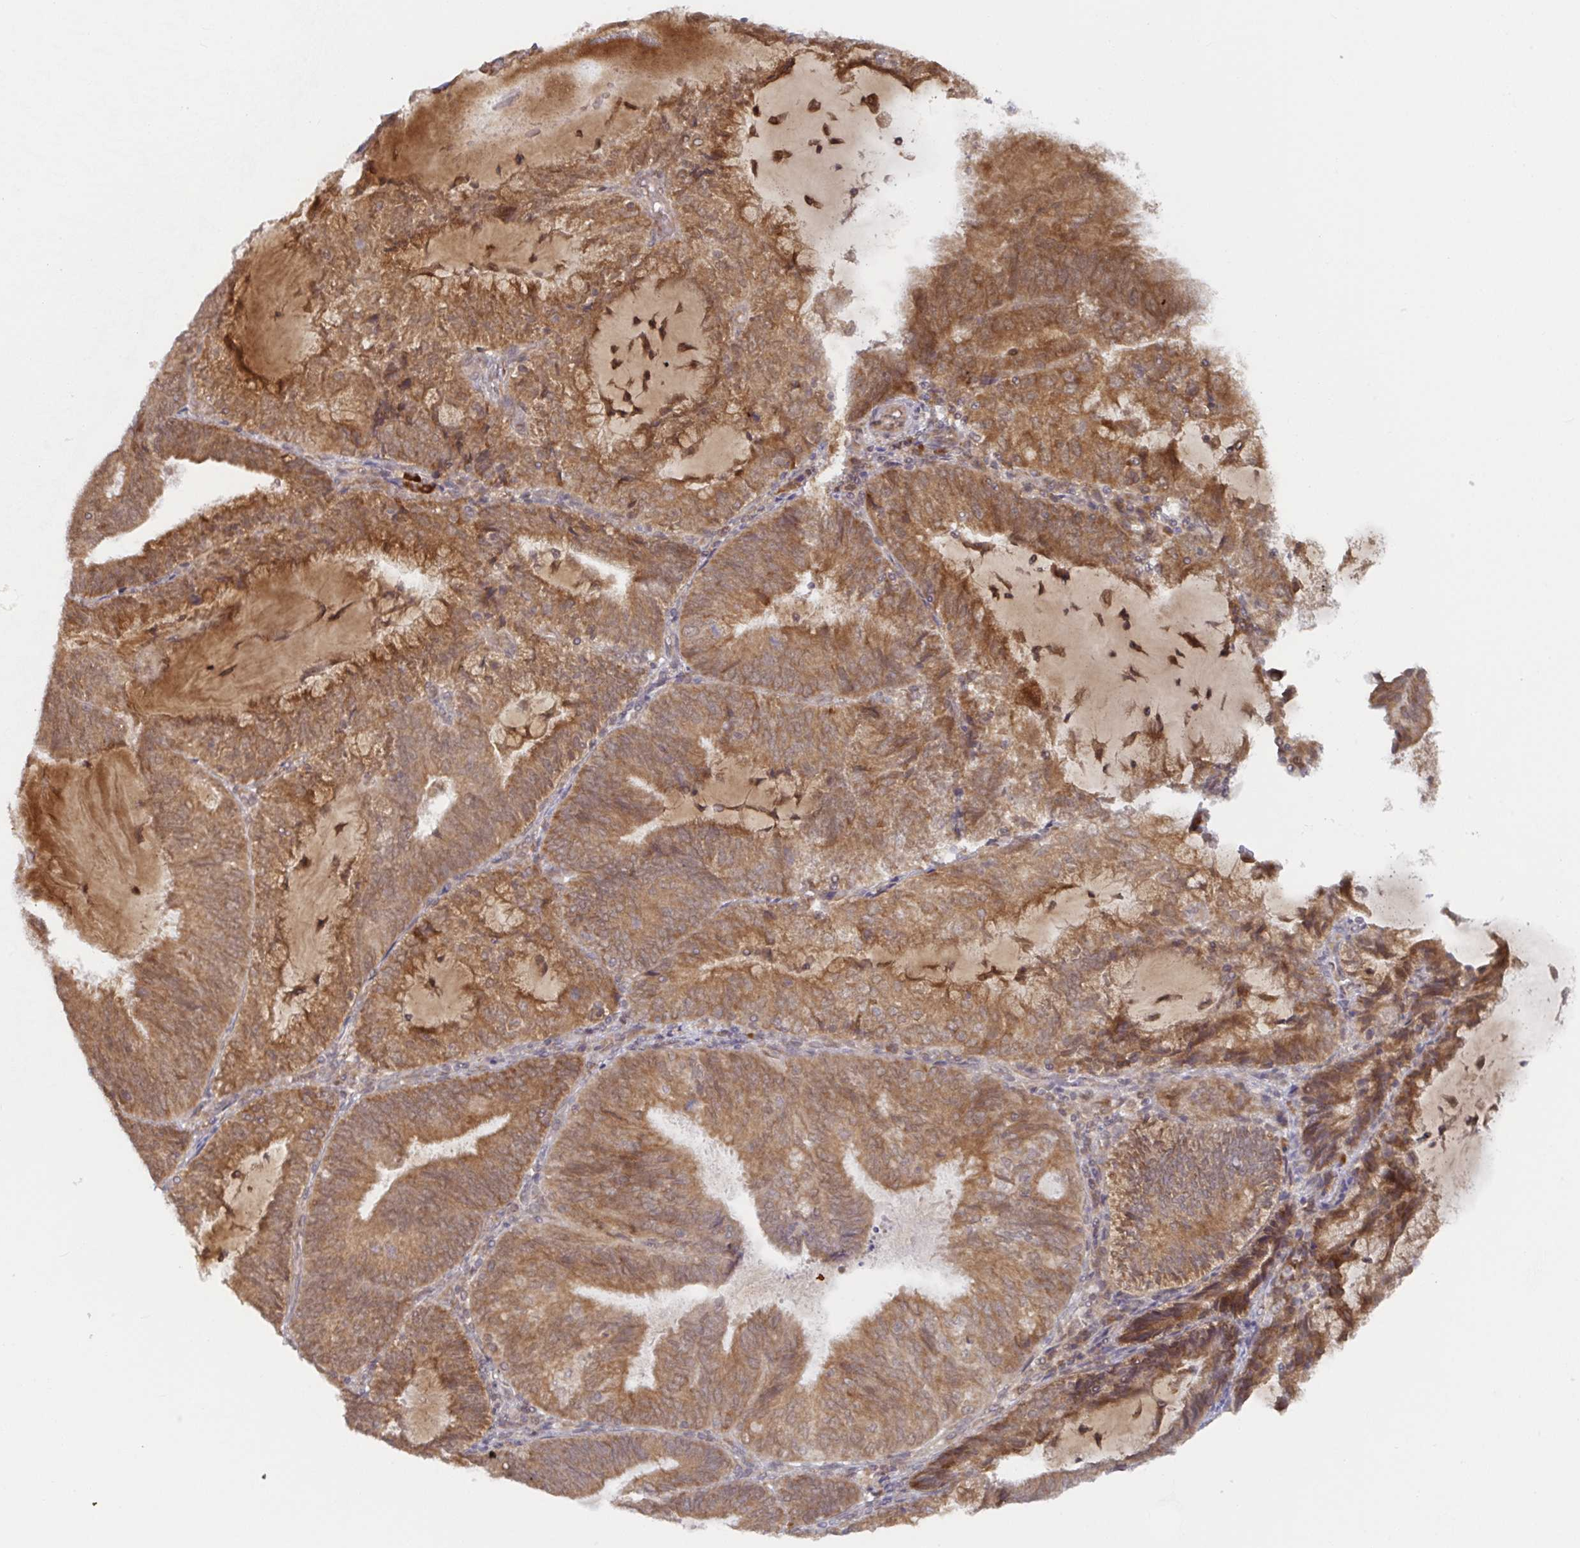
{"staining": {"intensity": "moderate", "quantity": ">75%", "location": "cytoplasmic/membranous"}, "tissue": "endometrial cancer", "cell_type": "Tumor cells", "image_type": "cancer", "snomed": [{"axis": "morphology", "description": "Adenocarcinoma, NOS"}, {"axis": "topography", "description": "Endometrium"}], "caption": "The immunohistochemical stain highlights moderate cytoplasmic/membranous positivity in tumor cells of endometrial cancer tissue.", "gene": "ALG1", "patient": {"sex": "female", "age": 81}}